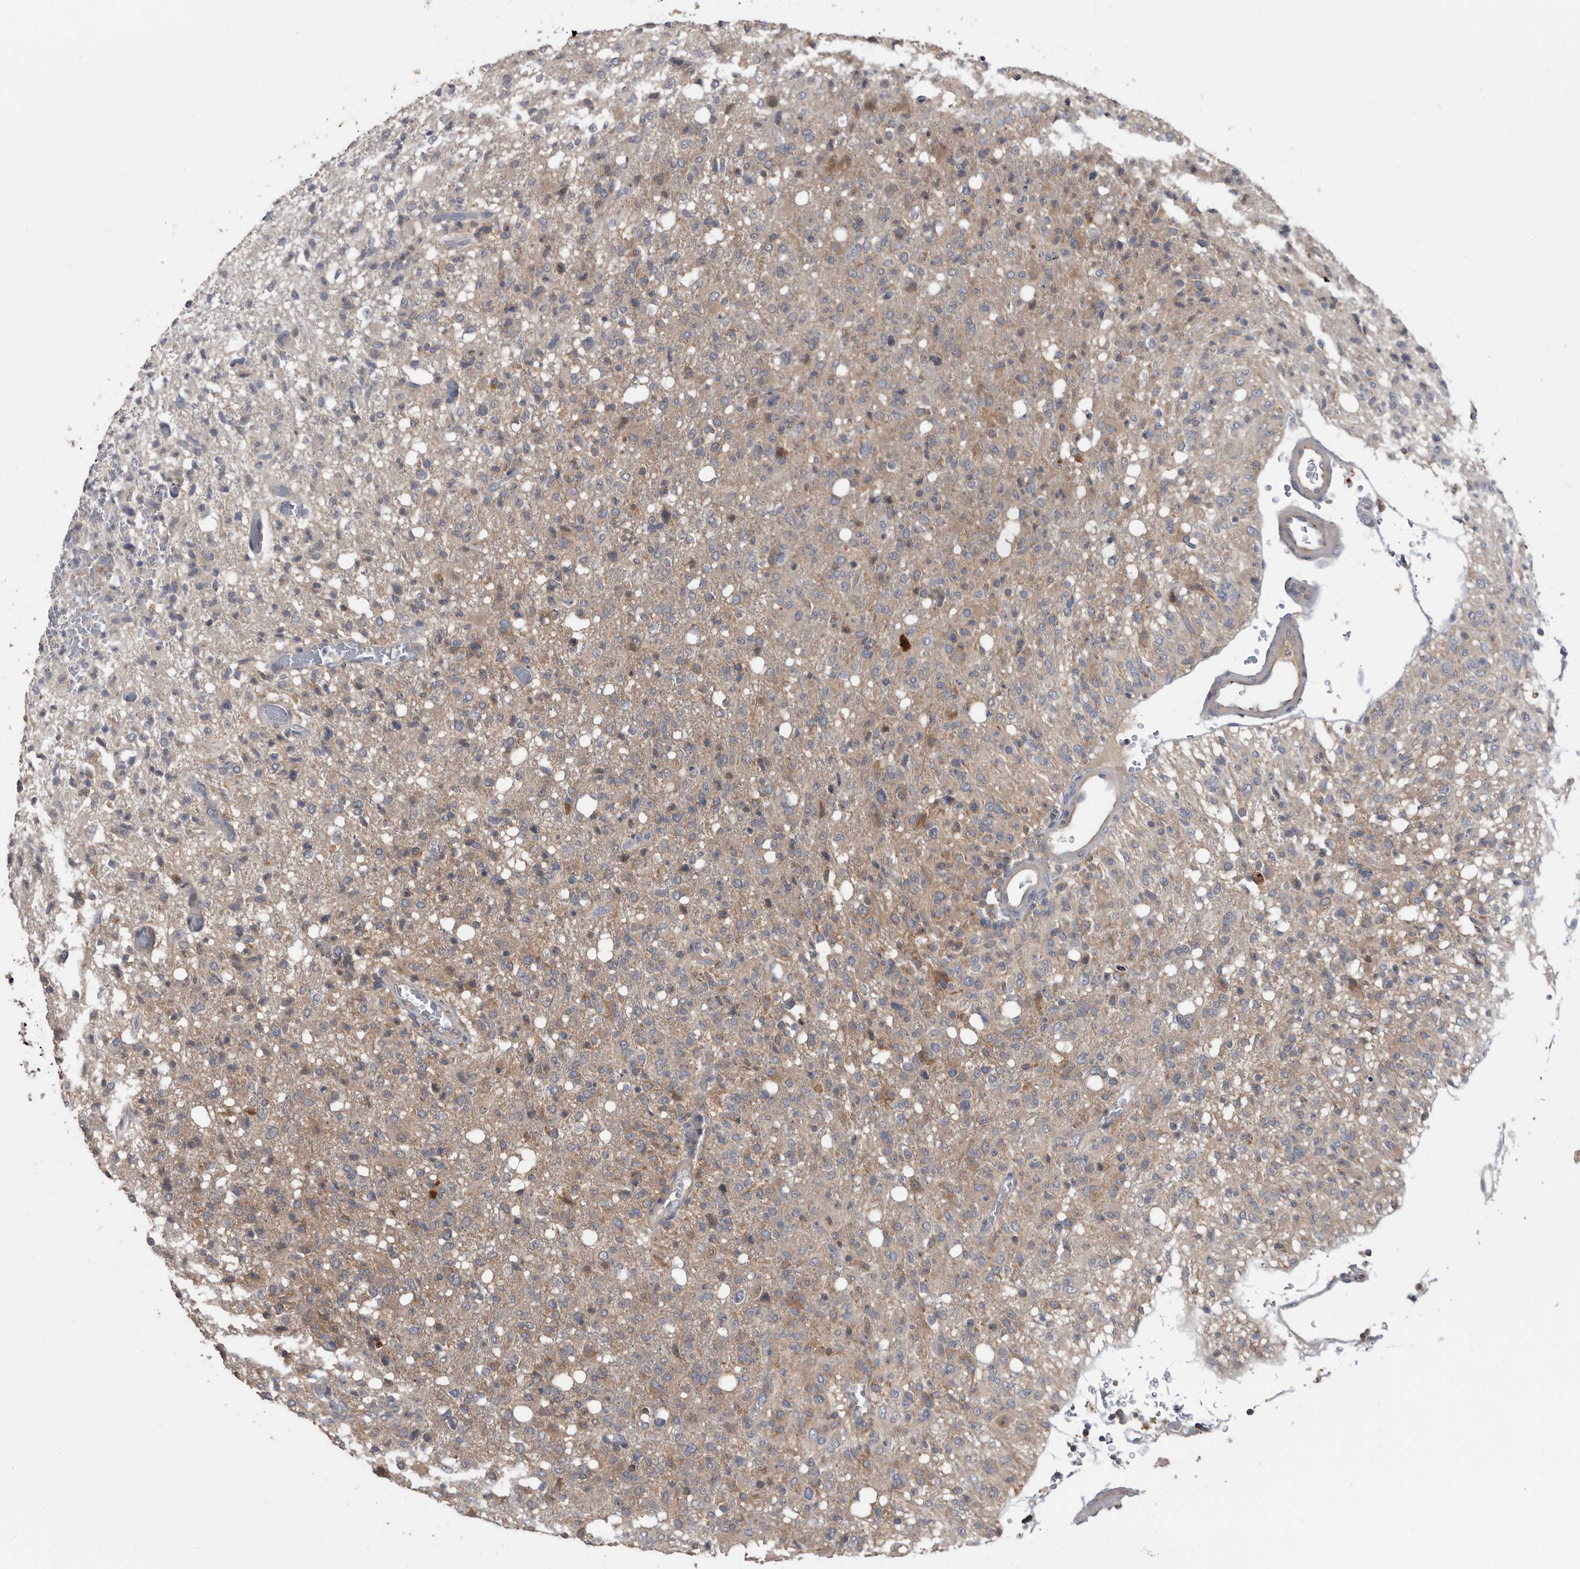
{"staining": {"intensity": "negative", "quantity": "none", "location": "none"}, "tissue": "glioma", "cell_type": "Tumor cells", "image_type": "cancer", "snomed": [{"axis": "morphology", "description": "Glioma, malignant, High grade"}, {"axis": "topography", "description": "Brain"}], "caption": "Immunohistochemistry (IHC) photomicrograph of neoplastic tissue: malignant high-grade glioma stained with DAB displays no significant protein expression in tumor cells.", "gene": "APEH", "patient": {"sex": "female", "age": 57}}